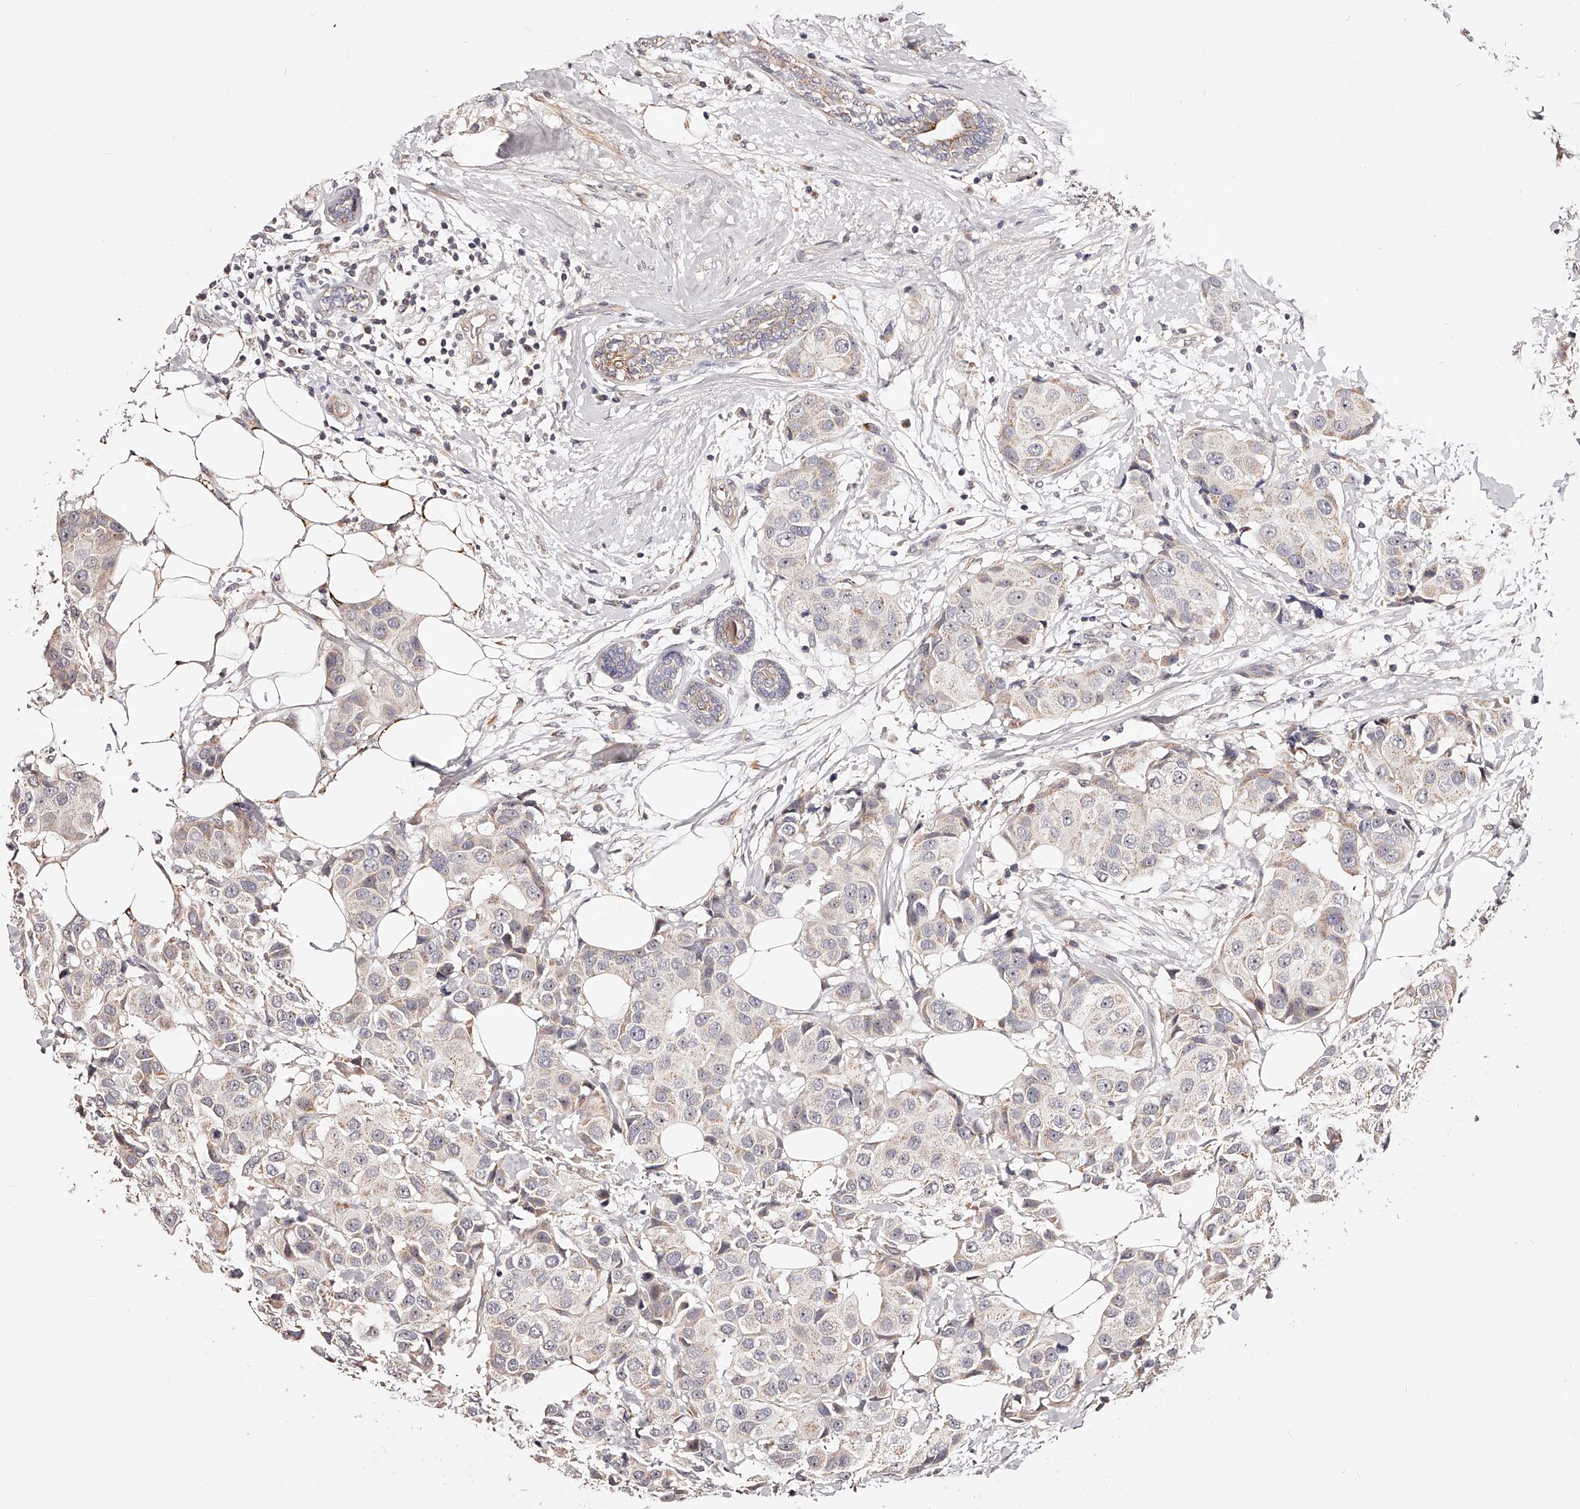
{"staining": {"intensity": "negative", "quantity": "none", "location": "none"}, "tissue": "breast cancer", "cell_type": "Tumor cells", "image_type": "cancer", "snomed": [{"axis": "morphology", "description": "Normal tissue, NOS"}, {"axis": "morphology", "description": "Duct carcinoma"}, {"axis": "topography", "description": "Breast"}], "caption": "A high-resolution image shows immunohistochemistry staining of breast invasive ductal carcinoma, which shows no significant staining in tumor cells.", "gene": "ZNF502", "patient": {"sex": "female", "age": 39}}